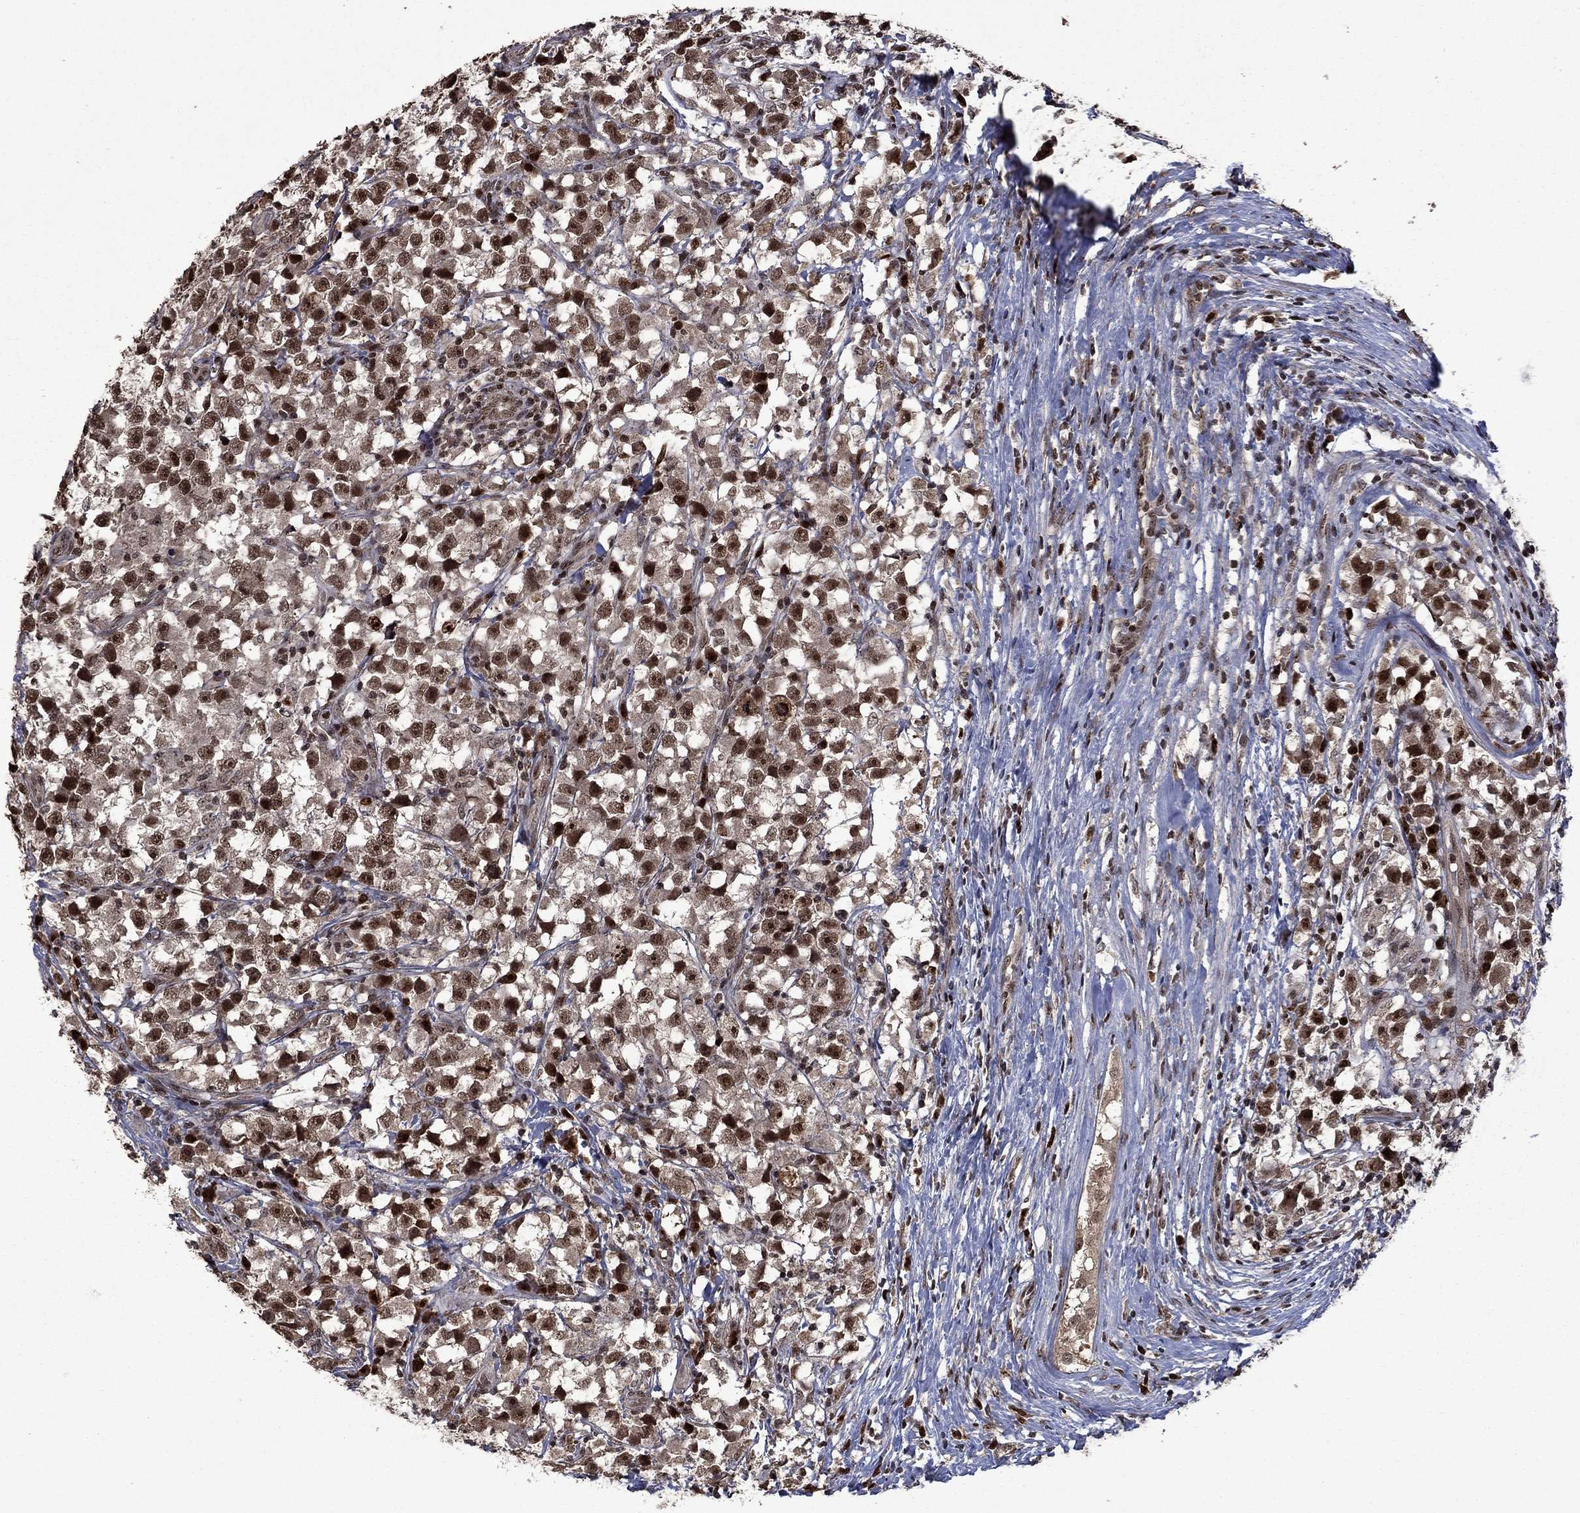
{"staining": {"intensity": "strong", "quantity": "25%-75%", "location": "nuclear"}, "tissue": "testis cancer", "cell_type": "Tumor cells", "image_type": "cancer", "snomed": [{"axis": "morphology", "description": "Seminoma, NOS"}, {"axis": "topography", "description": "Testis"}], "caption": "This histopathology image shows IHC staining of human seminoma (testis), with high strong nuclear positivity in approximately 25%-75% of tumor cells.", "gene": "FBL", "patient": {"sex": "male", "age": 33}}